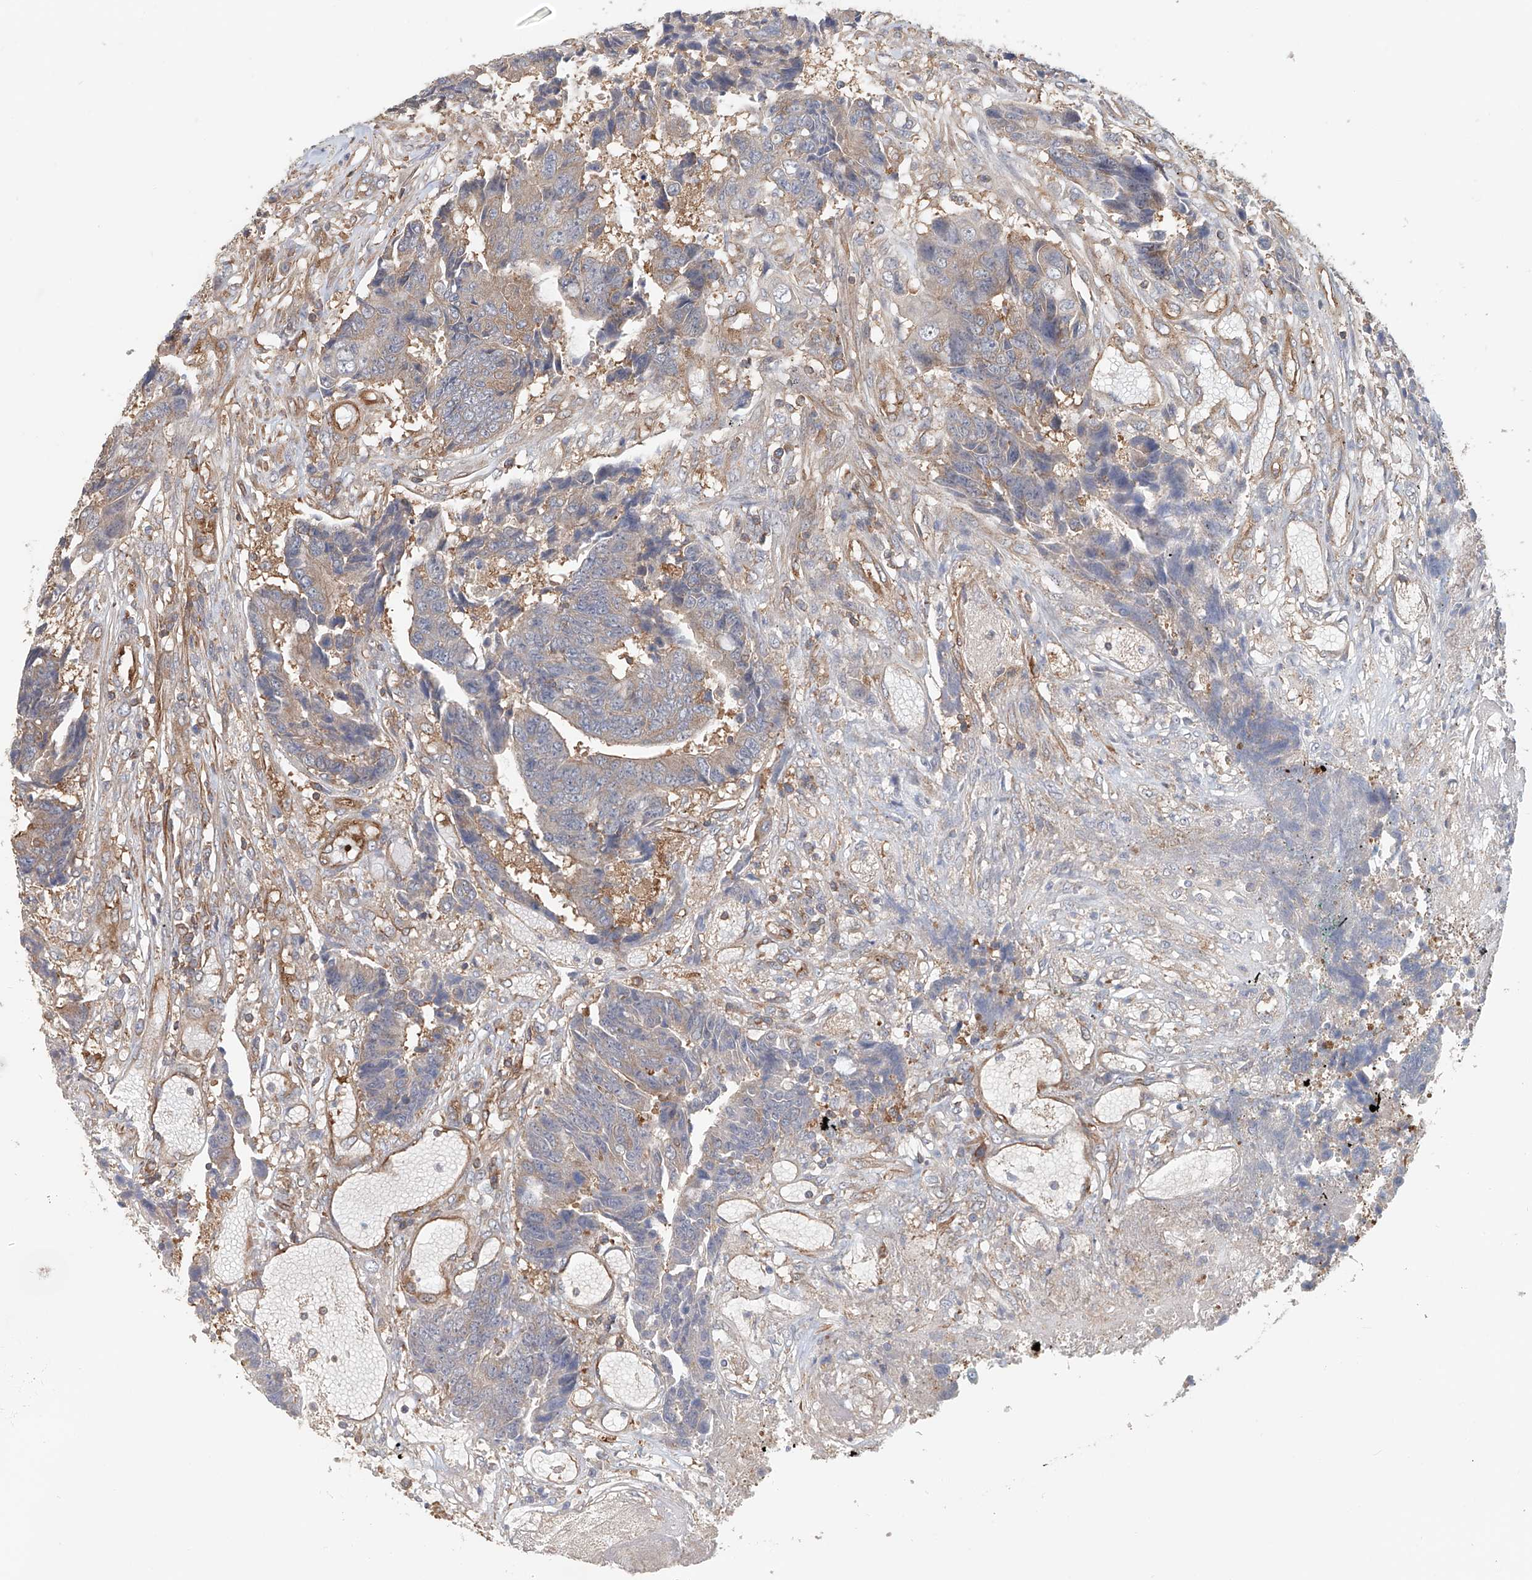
{"staining": {"intensity": "weak", "quantity": "25%-75%", "location": "cytoplasmic/membranous"}, "tissue": "colorectal cancer", "cell_type": "Tumor cells", "image_type": "cancer", "snomed": [{"axis": "morphology", "description": "Adenocarcinoma, NOS"}, {"axis": "topography", "description": "Rectum"}], "caption": "Colorectal adenocarcinoma was stained to show a protein in brown. There is low levels of weak cytoplasmic/membranous staining in about 25%-75% of tumor cells.", "gene": "FRYL", "patient": {"sex": "male", "age": 84}}